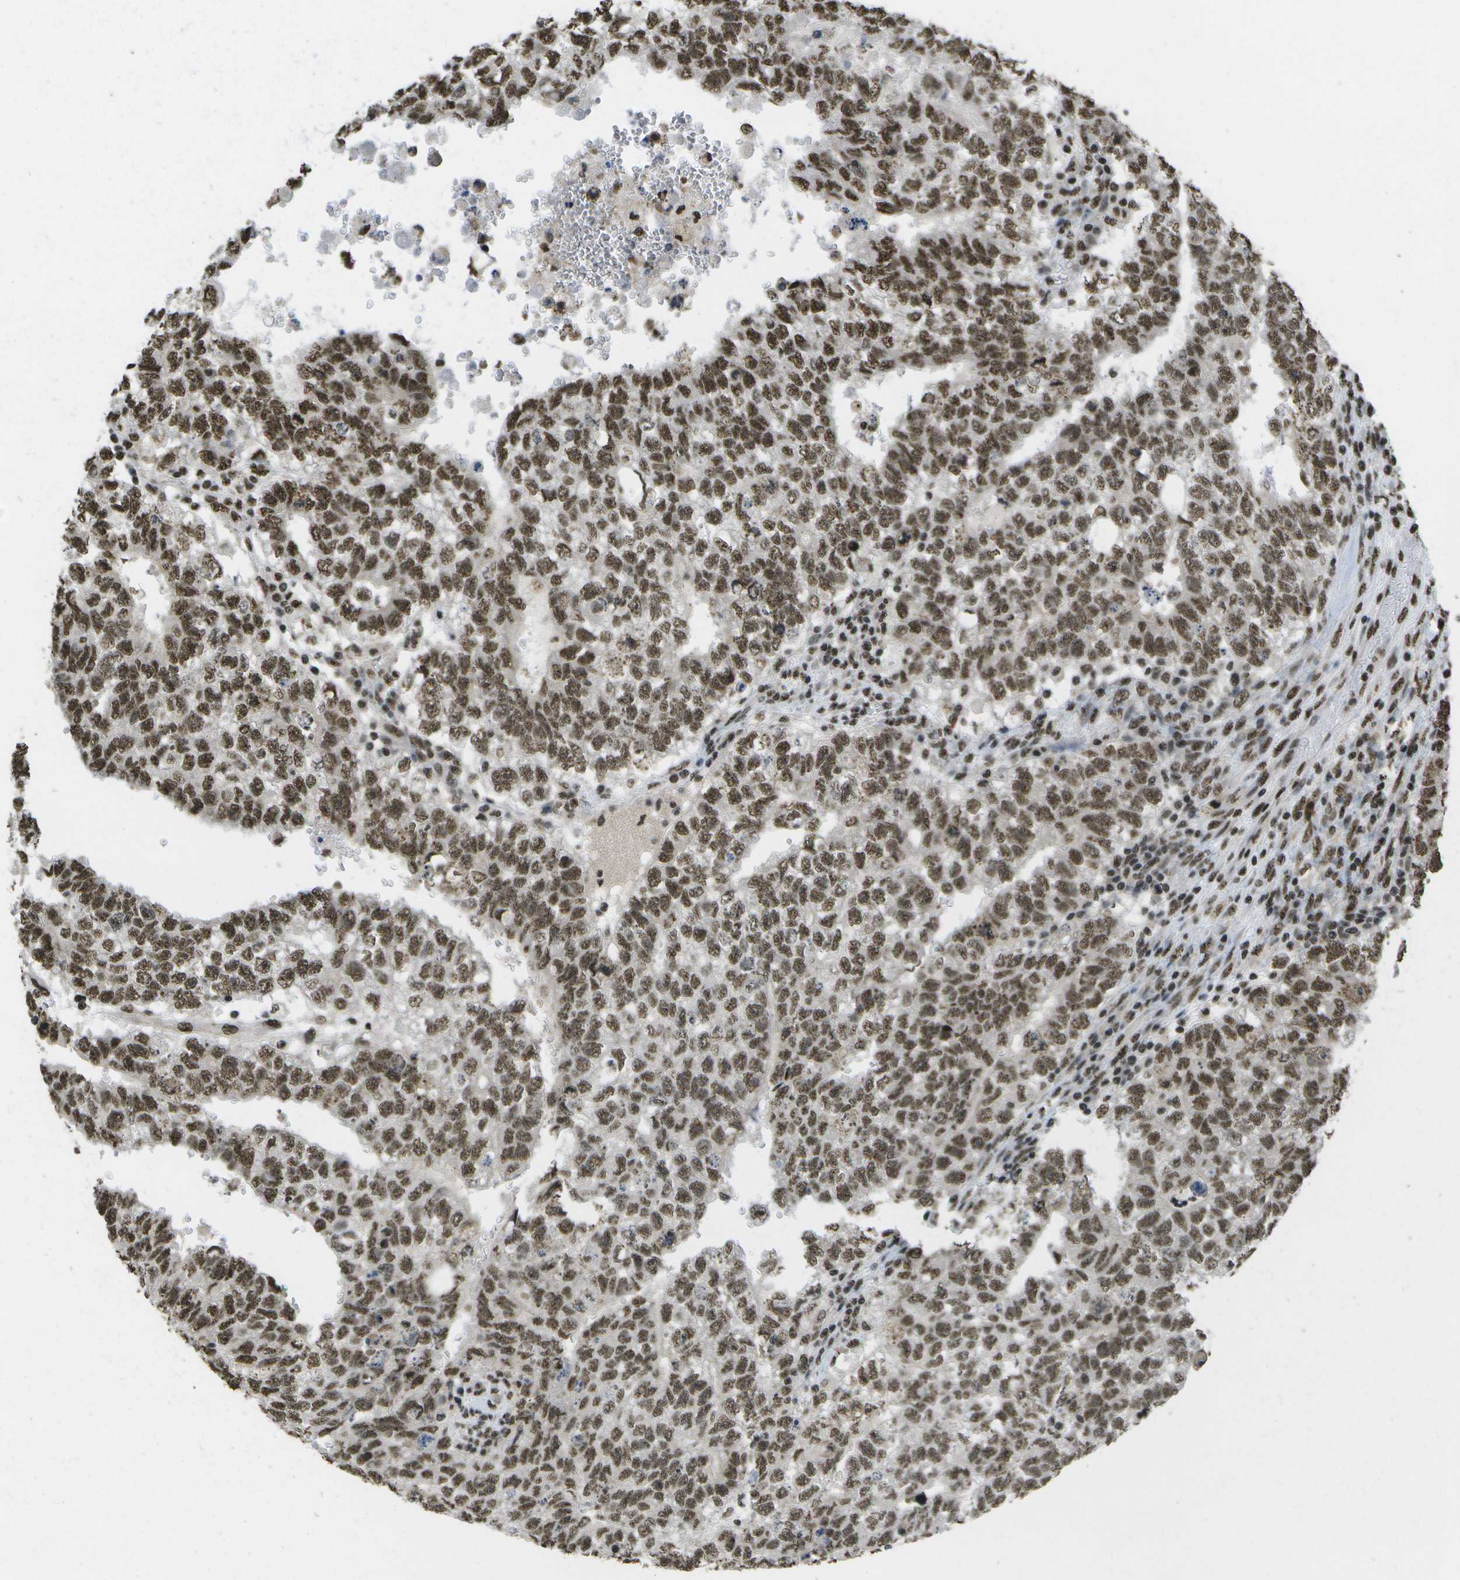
{"staining": {"intensity": "moderate", "quantity": ">75%", "location": "nuclear"}, "tissue": "testis cancer", "cell_type": "Tumor cells", "image_type": "cancer", "snomed": [{"axis": "morphology", "description": "Seminoma, NOS"}, {"axis": "morphology", "description": "Carcinoma, Embryonal, NOS"}, {"axis": "topography", "description": "Testis"}], "caption": "The image shows staining of testis cancer (embryonal carcinoma), revealing moderate nuclear protein expression (brown color) within tumor cells.", "gene": "SPEN", "patient": {"sex": "male", "age": 38}}